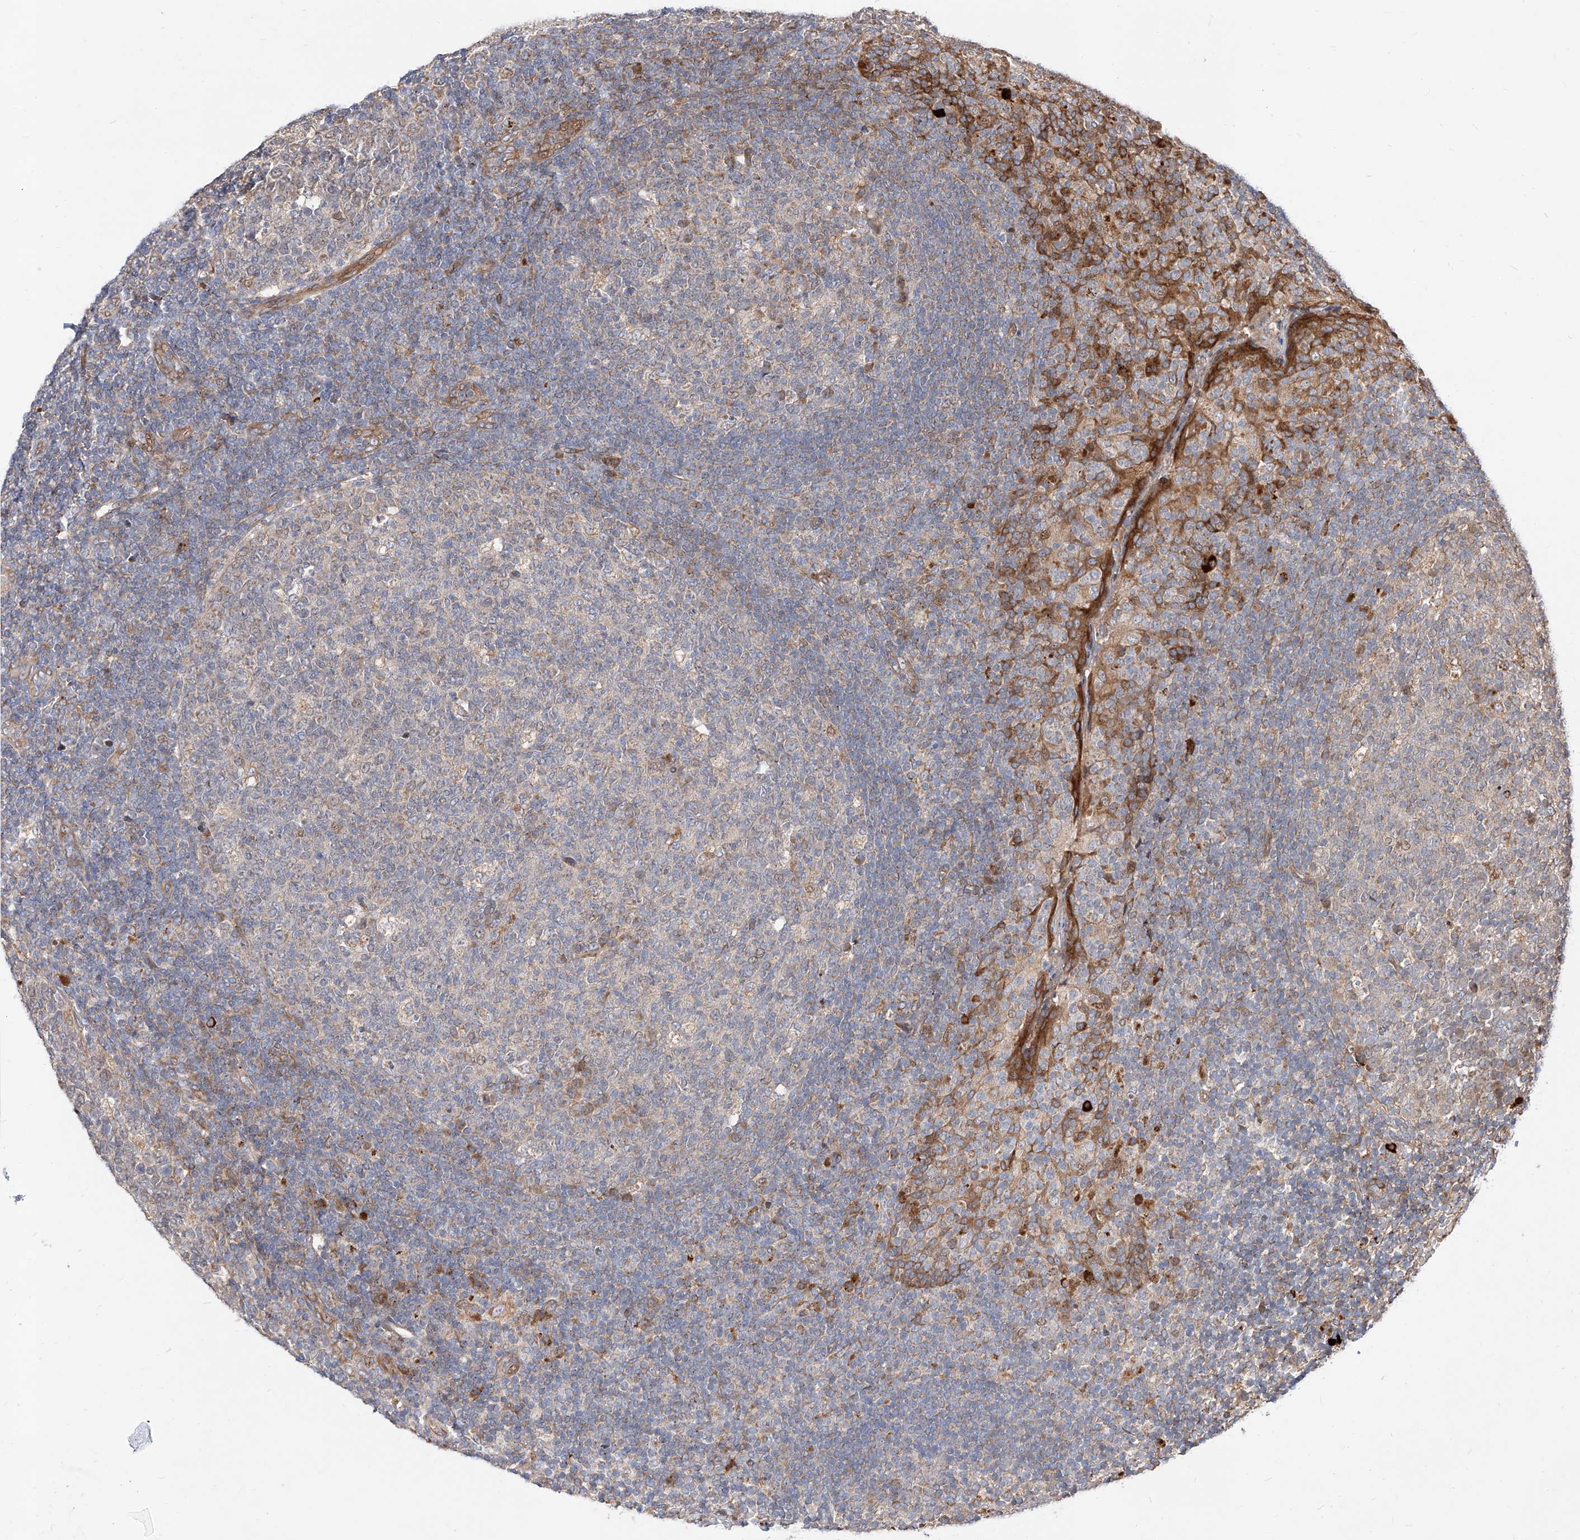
{"staining": {"intensity": "moderate", "quantity": "<25%", "location": "cytoplasmic/membranous"}, "tissue": "tonsil", "cell_type": "Germinal center cells", "image_type": "normal", "snomed": [{"axis": "morphology", "description": "Normal tissue, NOS"}, {"axis": "topography", "description": "Tonsil"}], "caption": "IHC image of unremarkable tonsil: tonsil stained using immunohistochemistry shows low levels of moderate protein expression localized specifically in the cytoplasmic/membranous of germinal center cells, appearing as a cytoplasmic/membranous brown color.", "gene": "DIRAS3", "patient": {"sex": "female", "age": 19}}